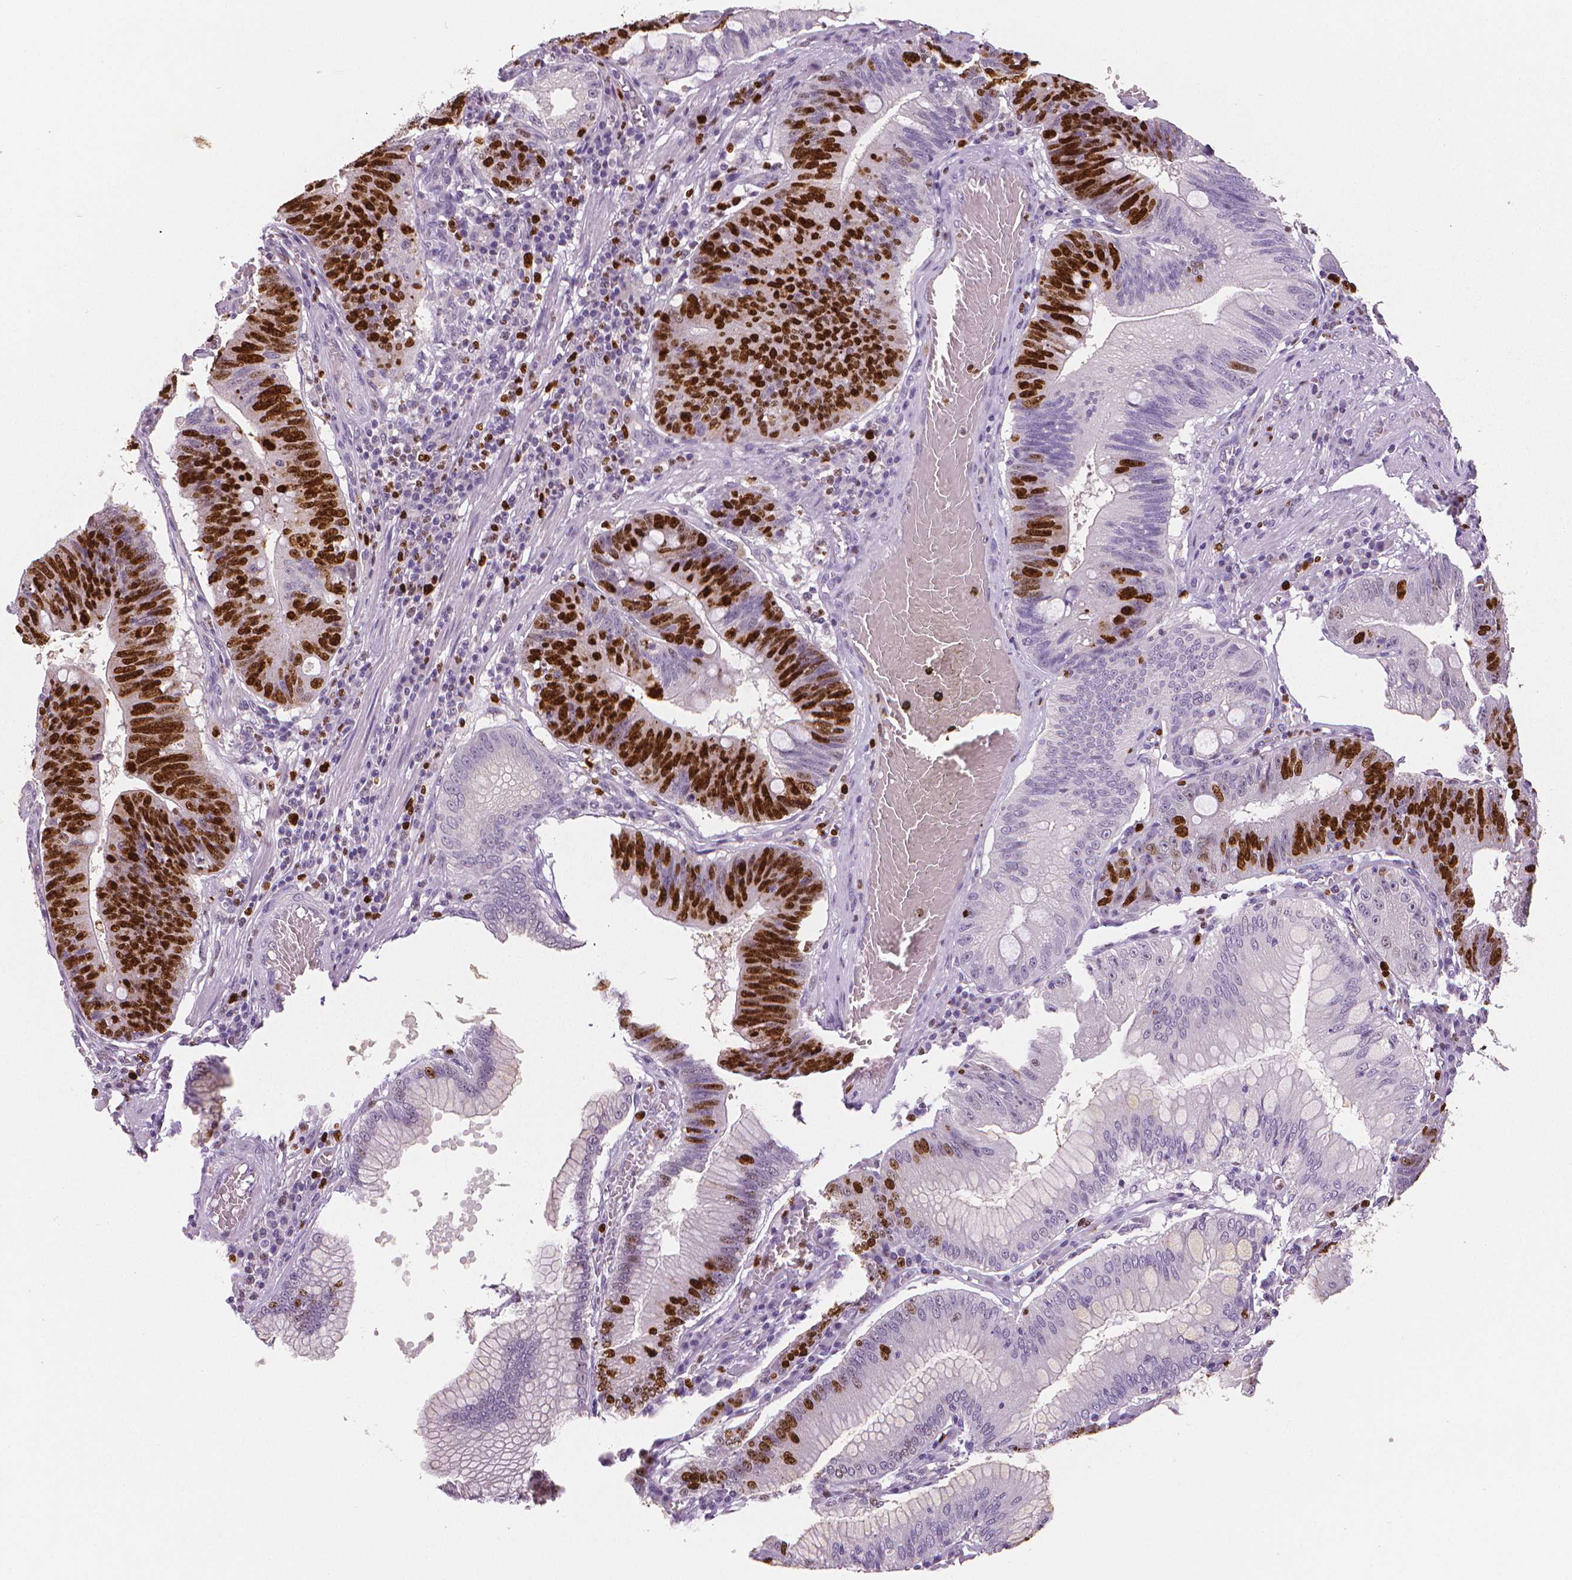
{"staining": {"intensity": "strong", "quantity": "25%-75%", "location": "nuclear"}, "tissue": "stomach cancer", "cell_type": "Tumor cells", "image_type": "cancer", "snomed": [{"axis": "morphology", "description": "Adenocarcinoma, NOS"}, {"axis": "topography", "description": "Stomach"}], "caption": "Human stomach adenocarcinoma stained with a protein marker displays strong staining in tumor cells.", "gene": "MKI67", "patient": {"sex": "male", "age": 59}}